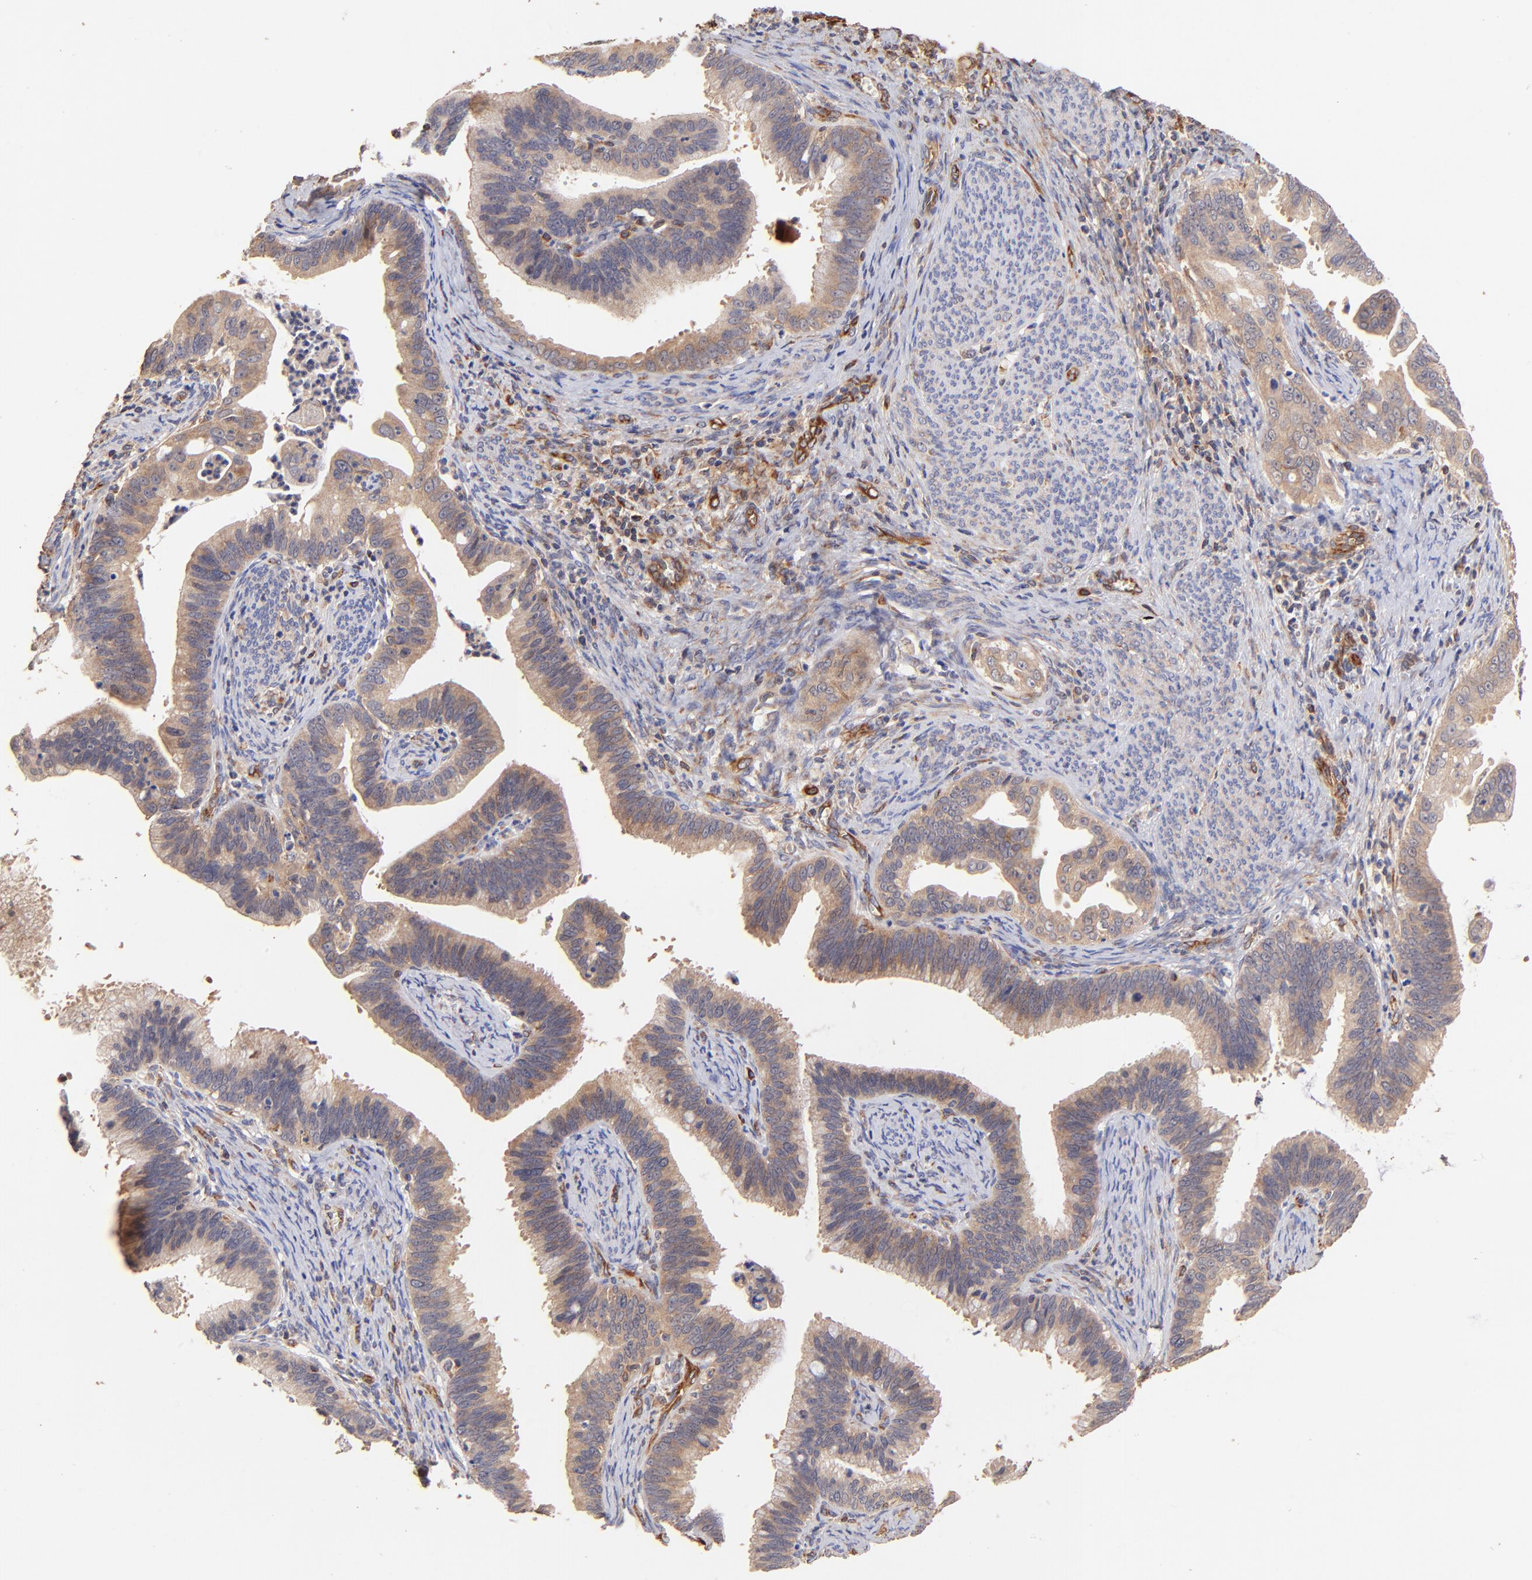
{"staining": {"intensity": "weak", "quantity": ">75%", "location": "cytoplasmic/membranous"}, "tissue": "cervical cancer", "cell_type": "Tumor cells", "image_type": "cancer", "snomed": [{"axis": "morphology", "description": "Adenocarcinoma, NOS"}, {"axis": "topography", "description": "Cervix"}], "caption": "Immunohistochemical staining of cervical cancer (adenocarcinoma) shows low levels of weak cytoplasmic/membranous expression in about >75% of tumor cells.", "gene": "TNFAIP3", "patient": {"sex": "female", "age": 47}}